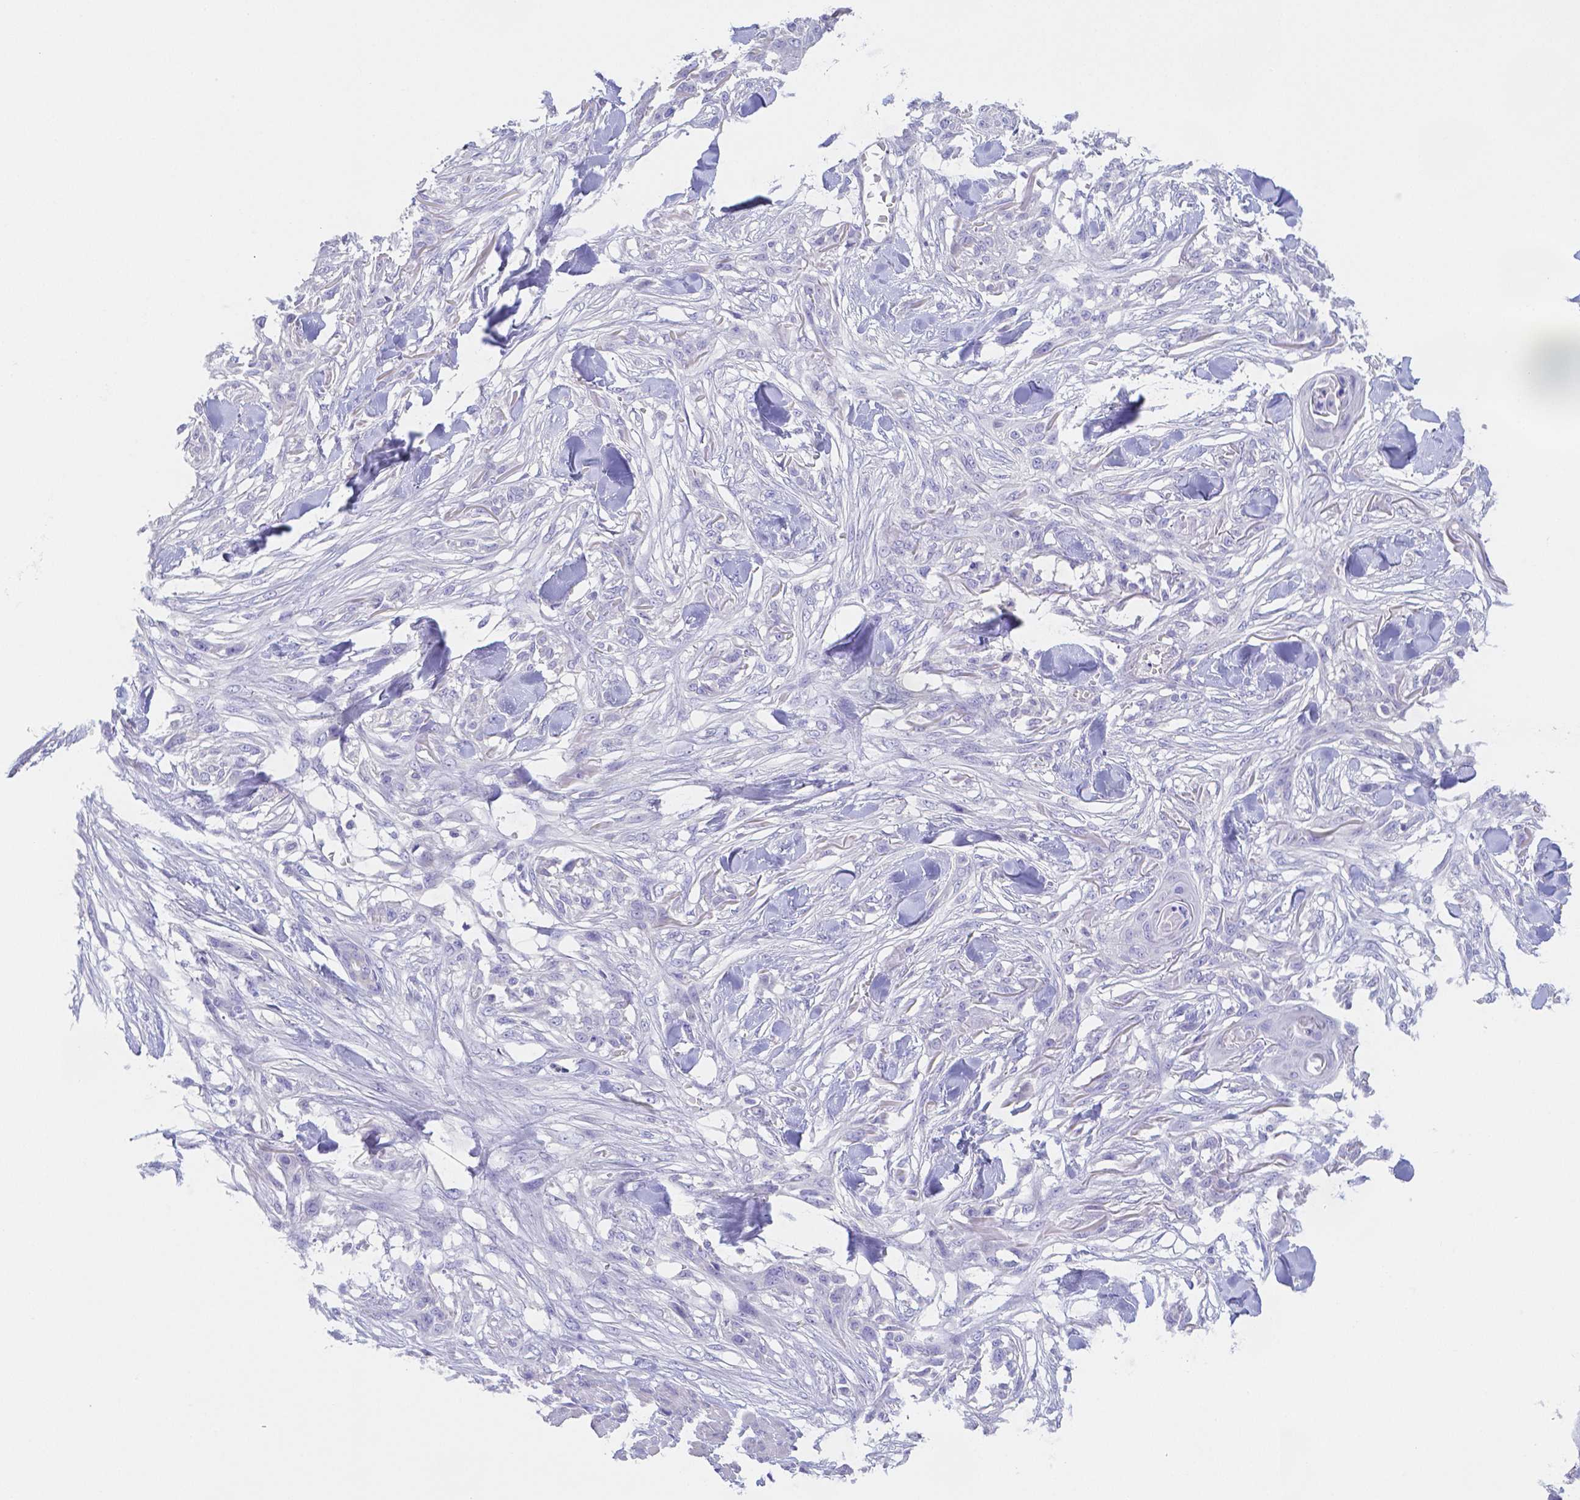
{"staining": {"intensity": "negative", "quantity": "none", "location": "none"}, "tissue": "skin cancer", "cell_type": "Tumor cells", "image_type": "cancer", "snomed": [{"axis": "morphology", "description": "Squamous cell carcinoma, NOS"}, {"axis": "topography", "description": "Skin"}], "caption": "Immunohistochemical staining of human skin cancer demonstrates no significant staining in tumor cells.", "gene": "ZG16B", "patient": {"sex": "female", "age": 59}}